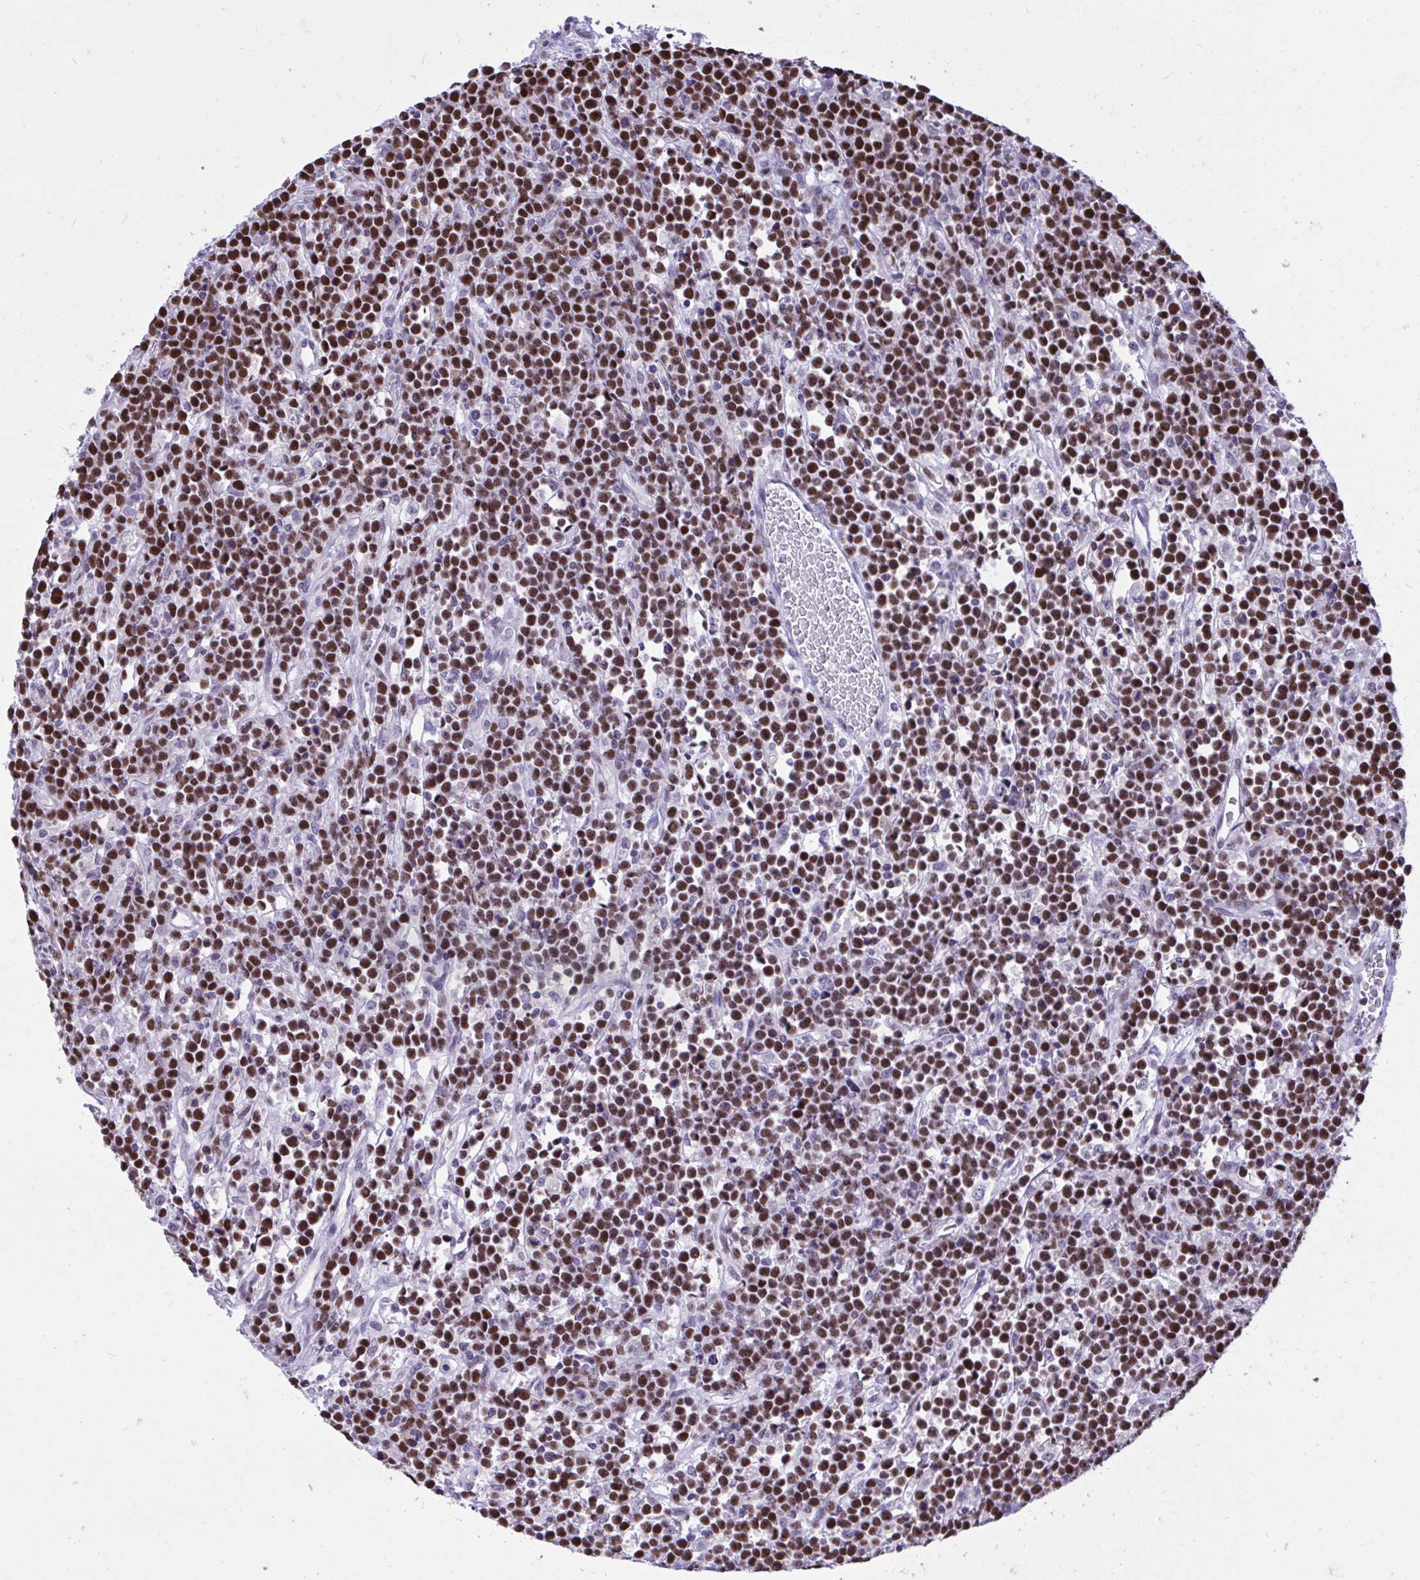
{"staining": {"intensity": "strong", "quantity": ">75%", "location": "nuclear"}, "tissue": "lymphoma", "cell_type": "Tumor cells", "image_type": "cancer", "snomed": [{"axis": "morphology", "description": "Malignant lymphoma, non-Hodgkin's type, High grade"}, {"axis": "topography", "description": "Ovary"}], "caption": "Immunohistochemical staining of lymphoma displays strong nuclear protein staining in approximately >75% of tumor cells.", "gene": "C1QL2", "patient": {"sex": "female", "age": 56}}